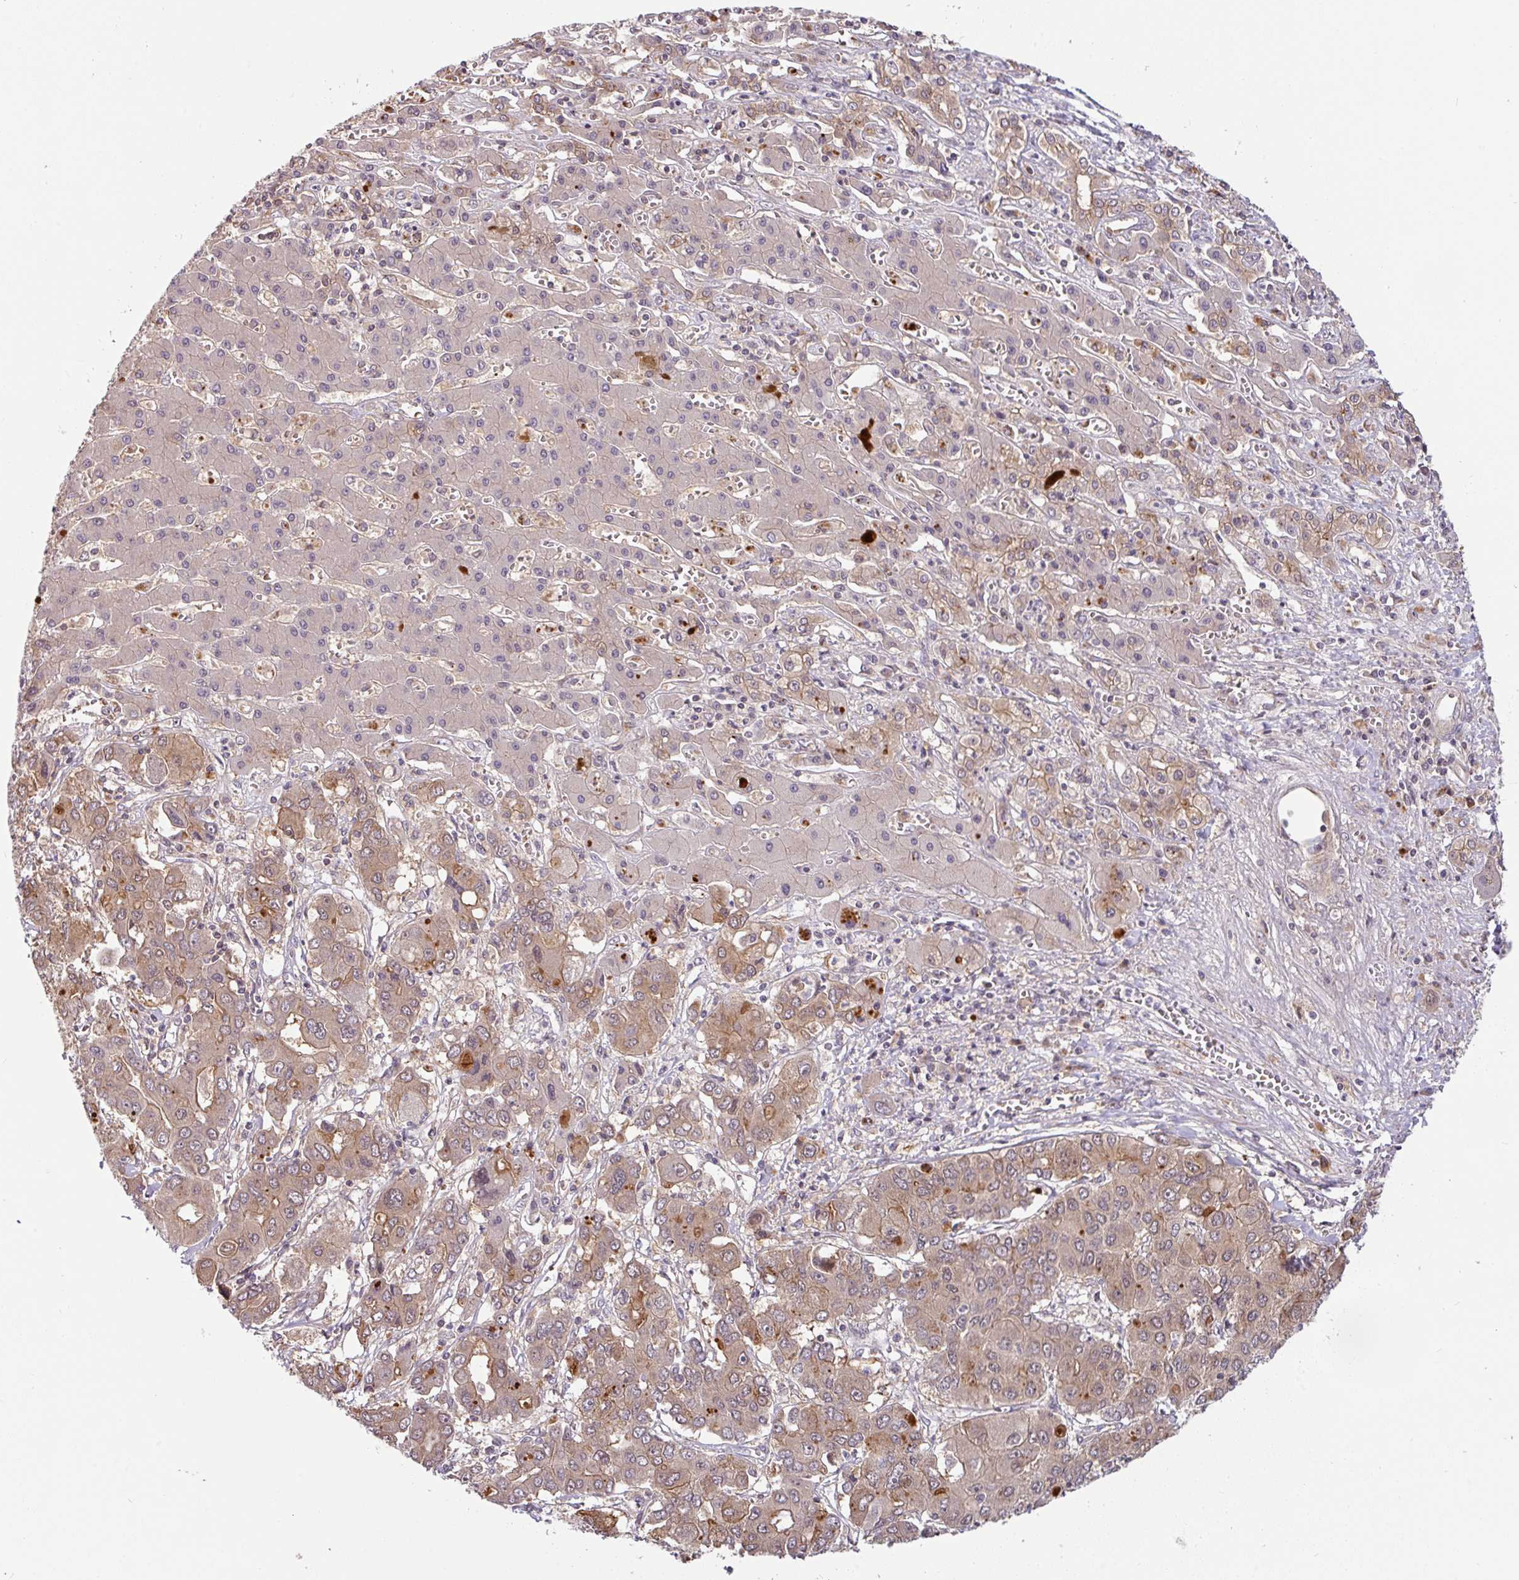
{"staining": {"intensity": "weak", "quantity": "<25%", "location": "cytoplasmic/membranous"}, "tissue": "liver cancer", "cell_type": "Tumor cells", "image_type": "cancer", "snomed": [{"axis": "morphology", "description": "Cholangiocarcinoma"}, {"axis": "topography", "description": "Liver"}], "caption": "This is a histopathology image of immunohistochemistry (IHC) staining of liver cancer (cholangiocarcinoma), which shows no expression in tumor cells.", "gene": "SHB", "patient": {"sex": "male", "age": 67}}